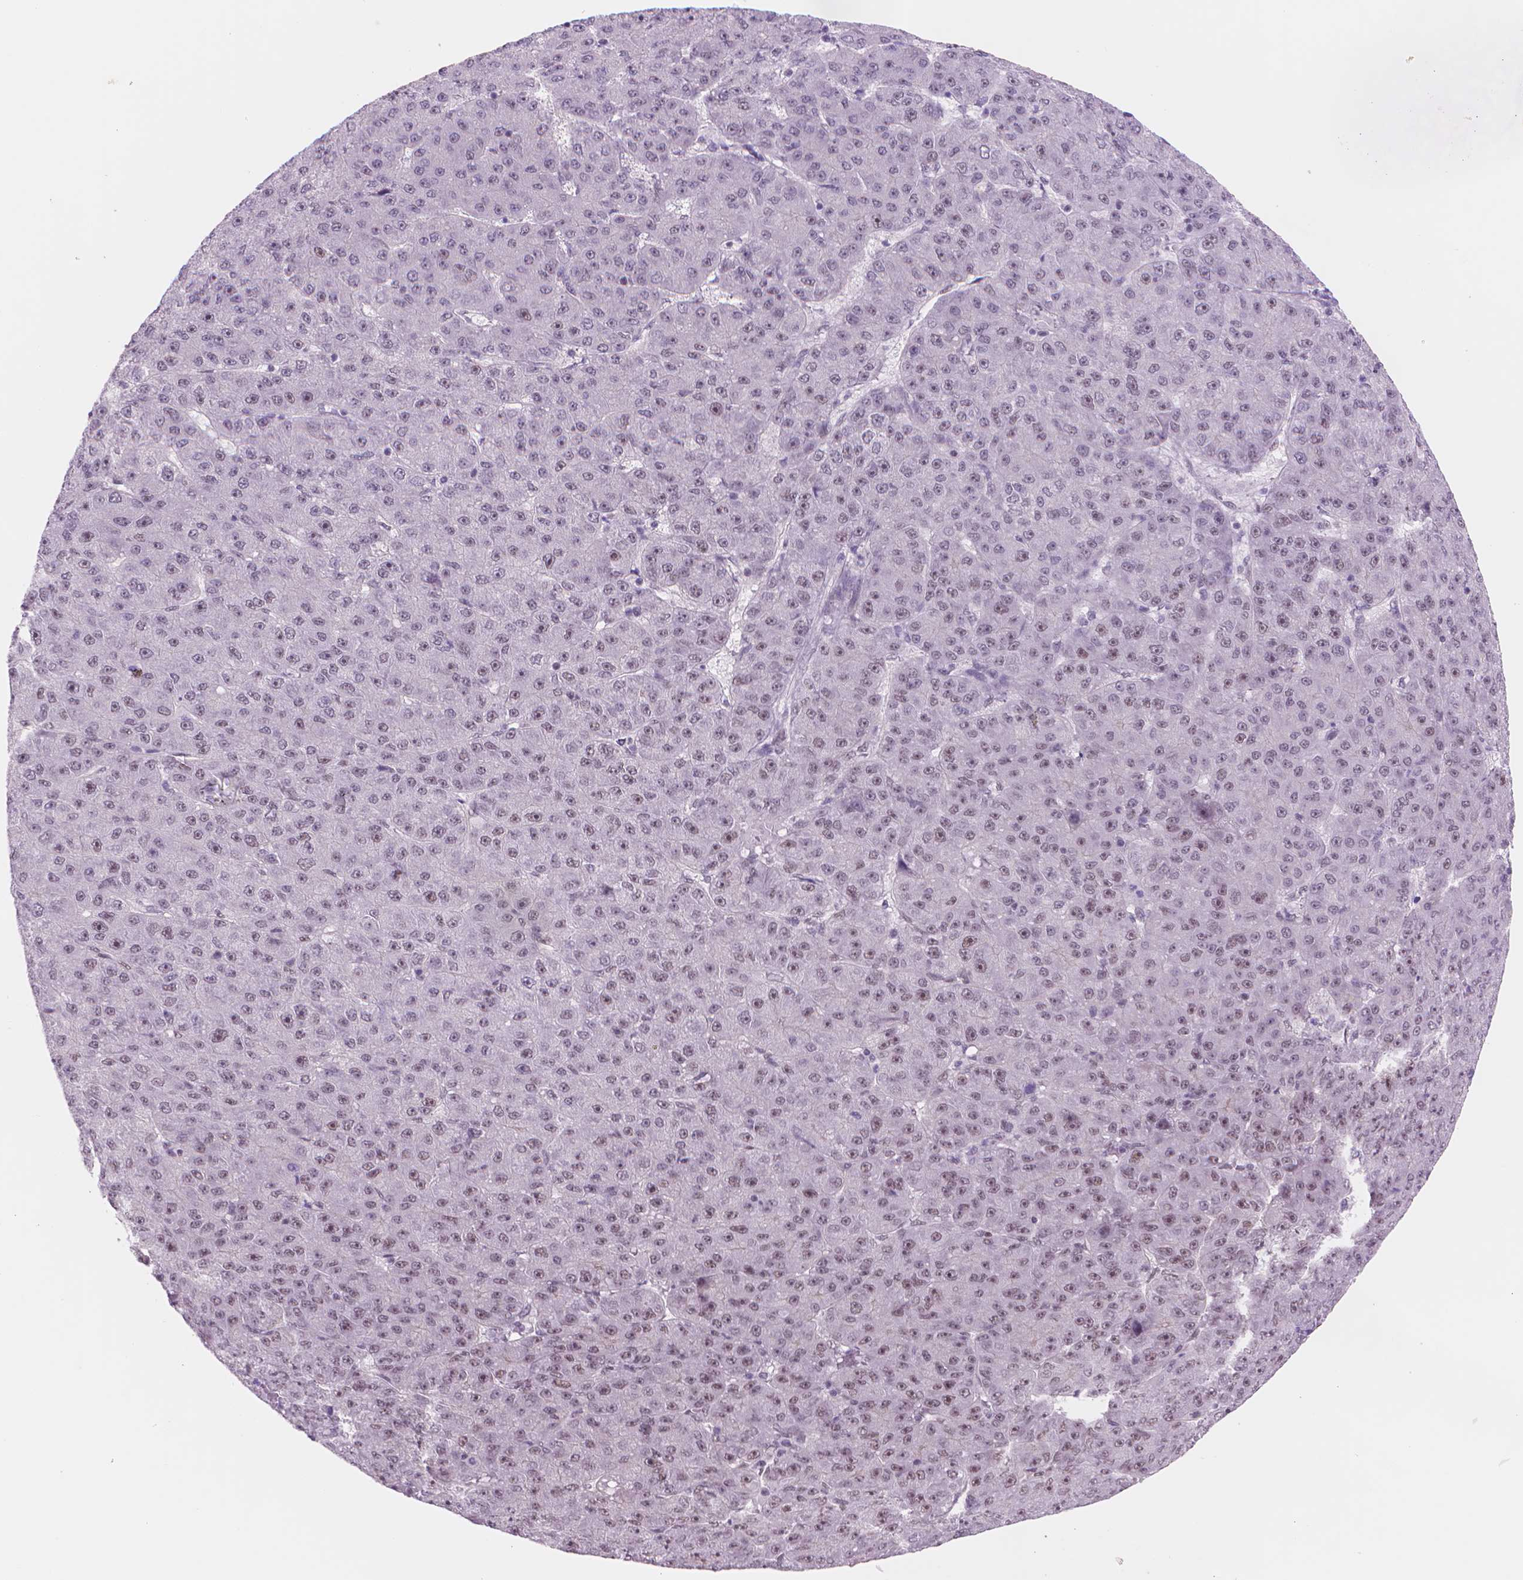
{"staining": {"intensity": "weak", "quantity": "25%-75%", "location": "nuclear"}, "tissue": "liver cancer", "cell_type": "Tumor cells", "image_type": "cancer", "snomed": [{"axis": "morphology", "description": "Carcinoma, Hepatocellular, NOS"}, {"axis": "topography", "description": "Liver"}], "caption": "Immunohistochemical staining of liver cancer exhibits weak nuclear protein positivity in about 25%-75% of tumor cells.", "gene": "POLR3D", "patient": {"sex": "male", "age": 67}}